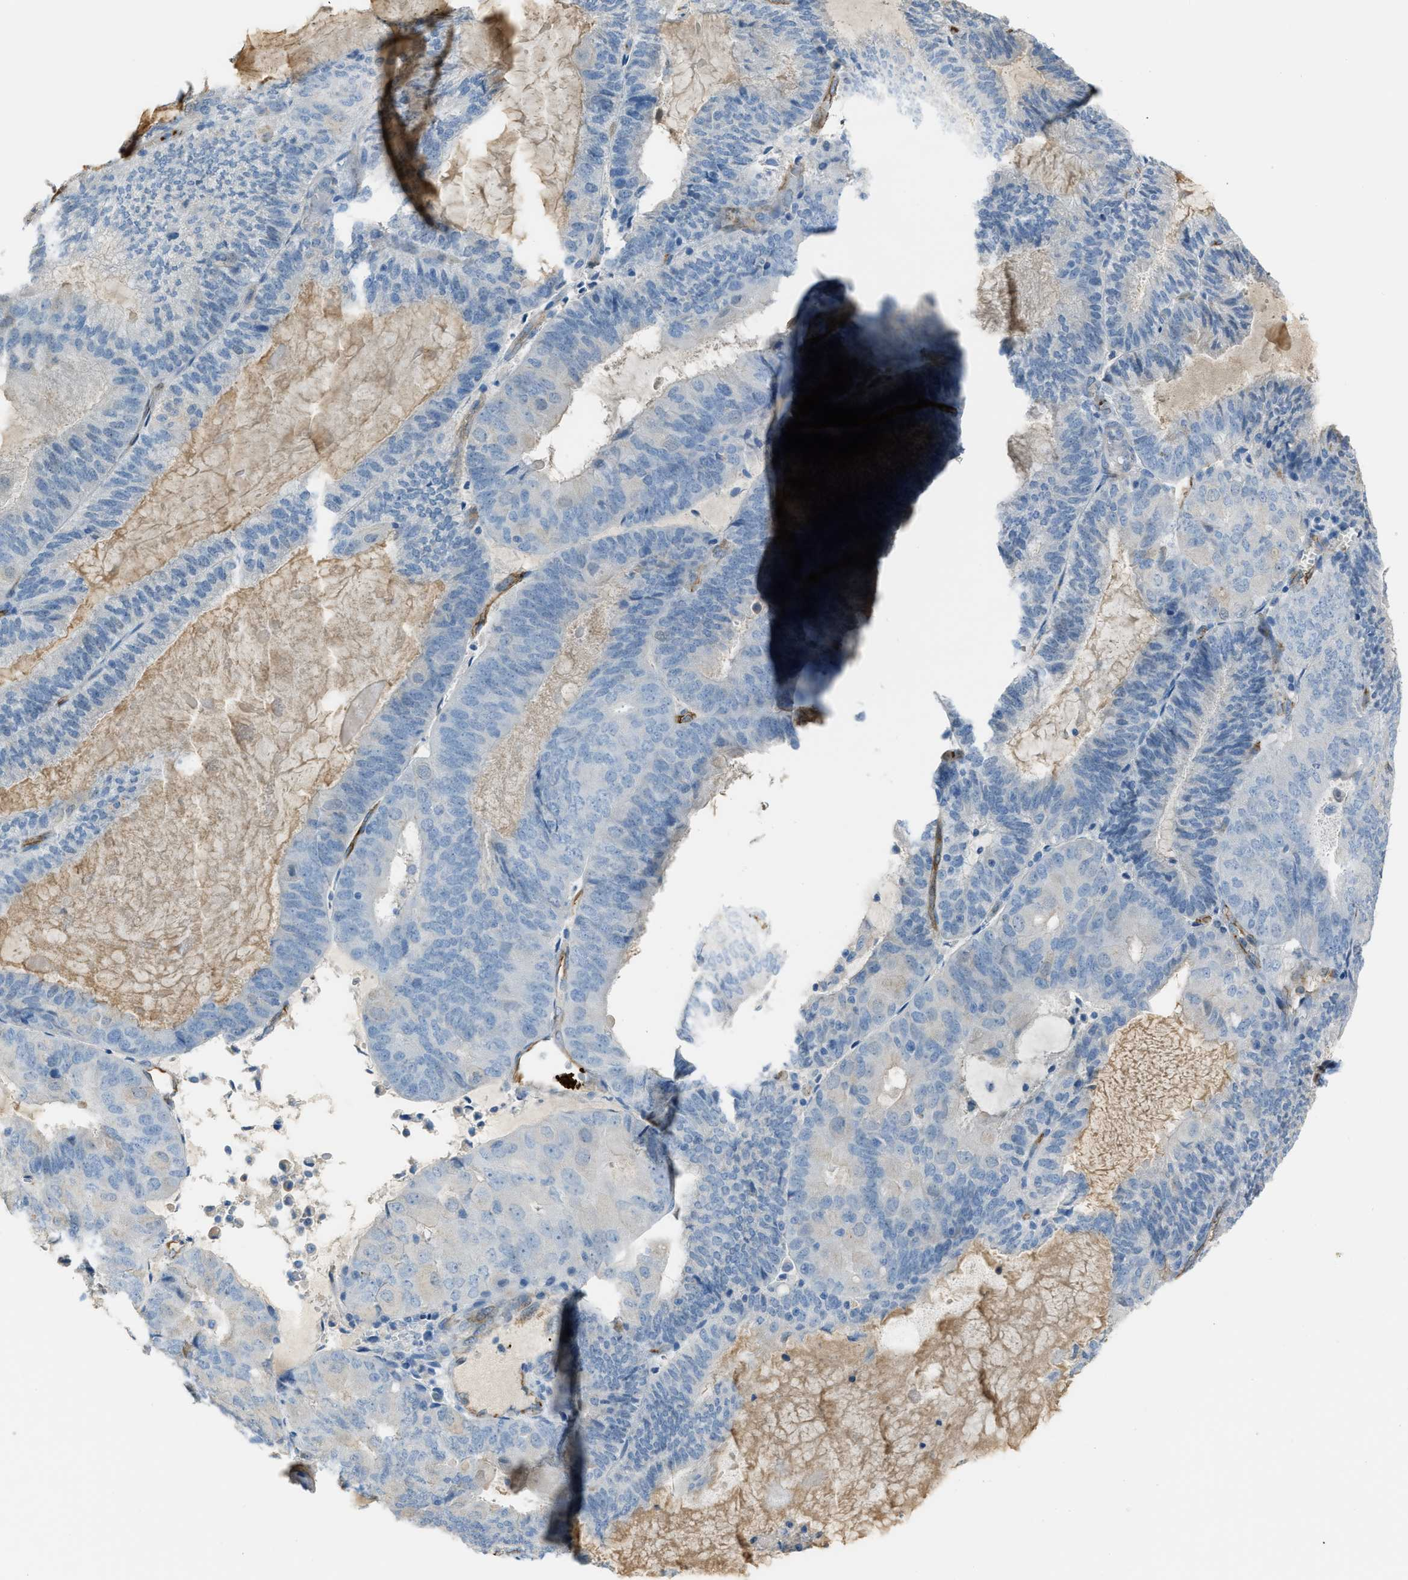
{"staining": {"intensity": "negative", "quantity": "none", "location": "none"}, "tissue": "endometrial cancer", "cell_type": "Tumor cells", "image_type": "cancer", "snomed": [{"axis": "morphology", "description": "Adenocarcinoma, NOS"}, {"axis": "topography", "description": "Endometrium"}], "caption": "Tumor cells are negative for brown protein staining in endometrial adenocarcinoma.", "gene": "SLC22A15", "patient": {"sex": "female", "age": 81}}